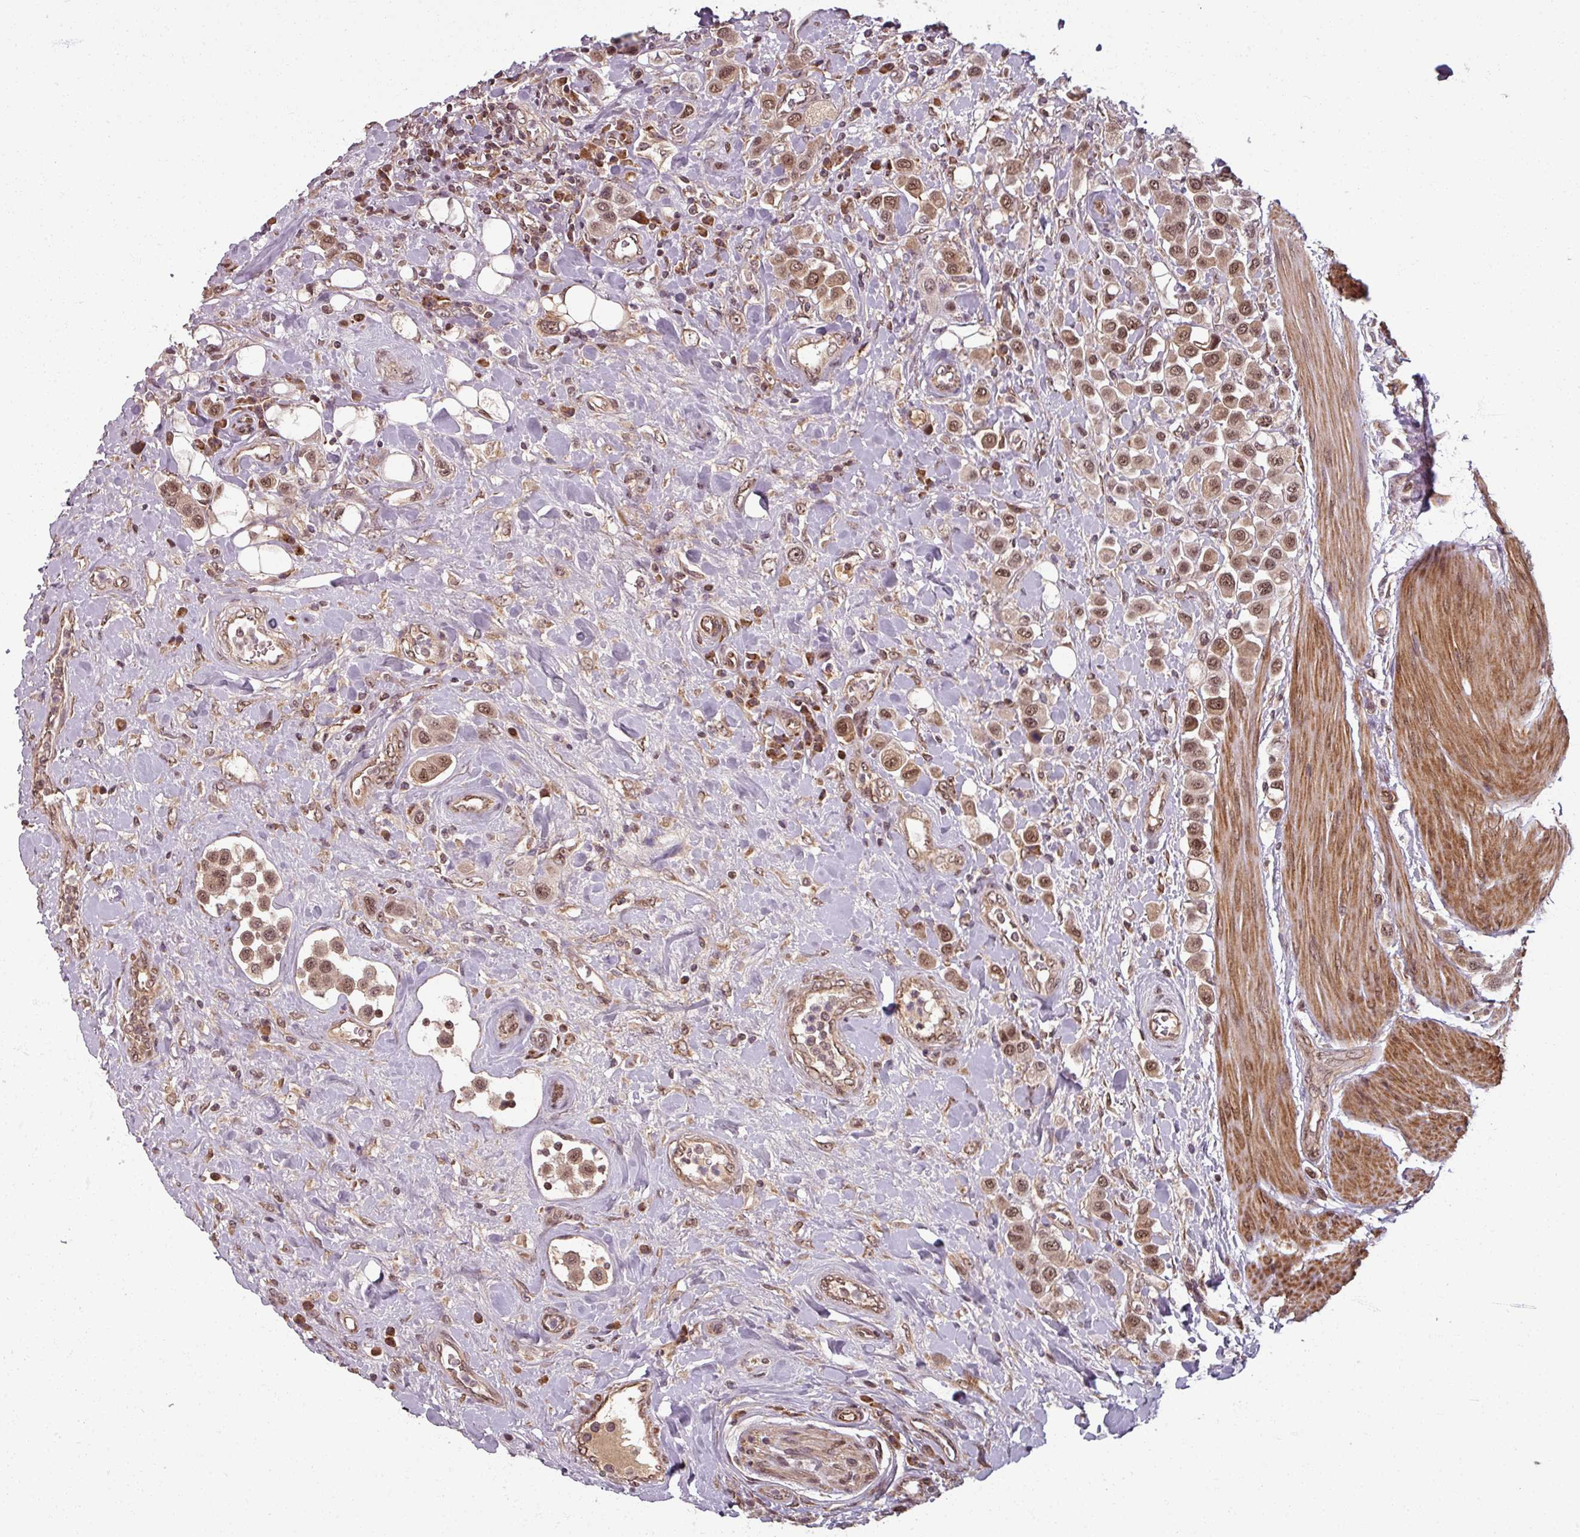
{"staining": {"intensity": "moderate", "quantity": ">75%", "location": "nuclear"}, "tissue": "urothelial cancer", "cell_type": "Tumor cells", "image_type": "cancer", "snomed": [{"axis": "morphology", "description": "Urothelial carcinoma, High grade"}, {"axis": "topography", "description": "Urinary bladder"}], "caption": "Immunohistochemistry micrograph of urothelial cancer stained for a protein (brown), which shows medium levels of moderate nuclear expression in about >75% of tumor cells.", "gene": "SWI5", "patient": {"sex": "male", "age": 50}}